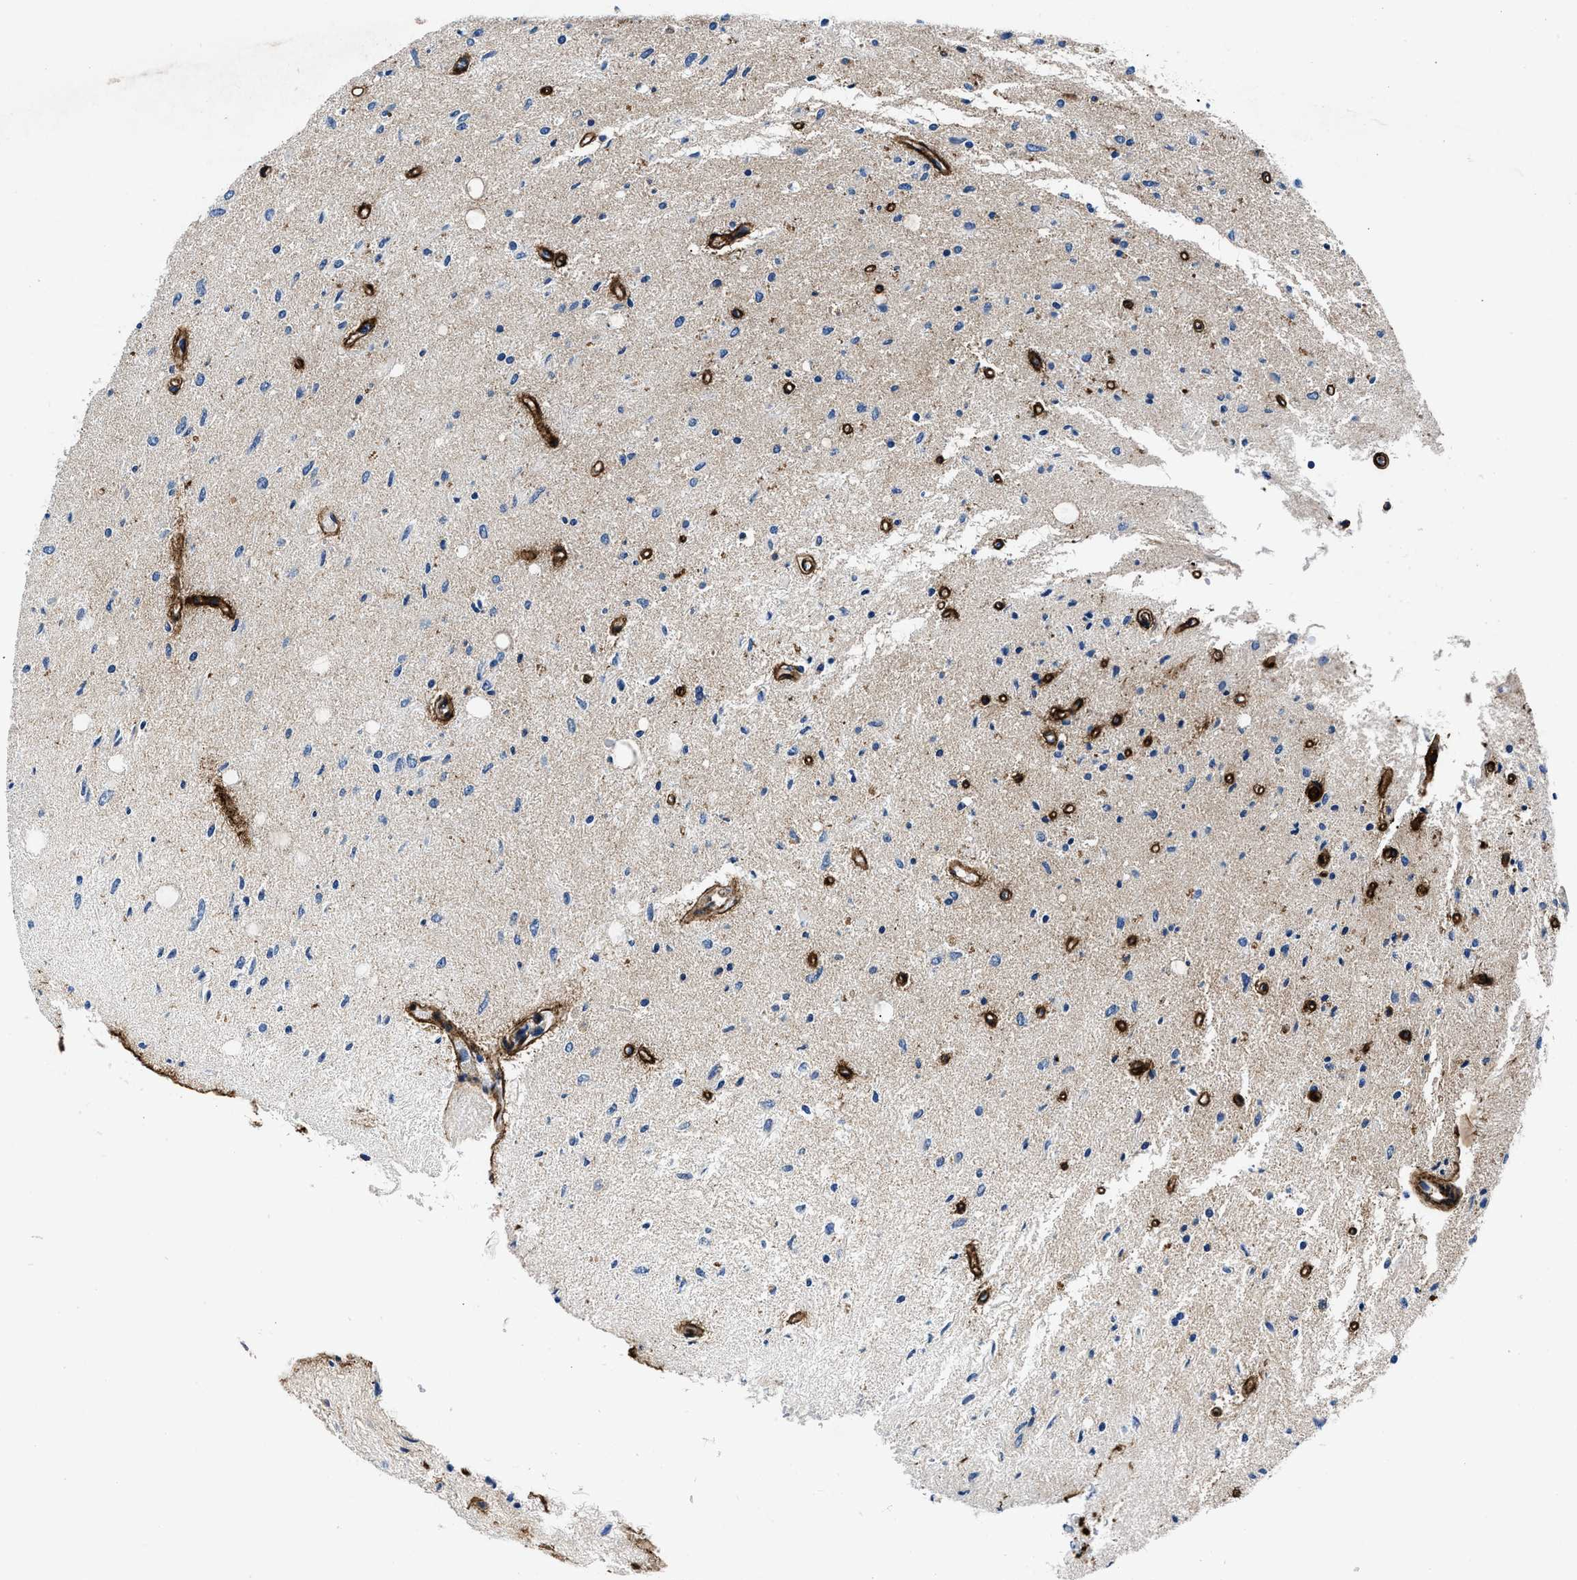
{"staining": {"intensity": "negative", "quantity": "none", "location": "none"}, "tissue": "glioma", "cell_type": "Tumor cells", "image_type": "cancer", "snomed": [{"axis": "morphology", "description": "Glioma, malignant, Low grade"}, {"axis": "topography", "description": "Brain"}], "caption": "Tumor cells are negative for protein expression in human malignant glioma (low-grade).", "gene": "DAG1", "patient": {"sex": "male", "age": 77}}